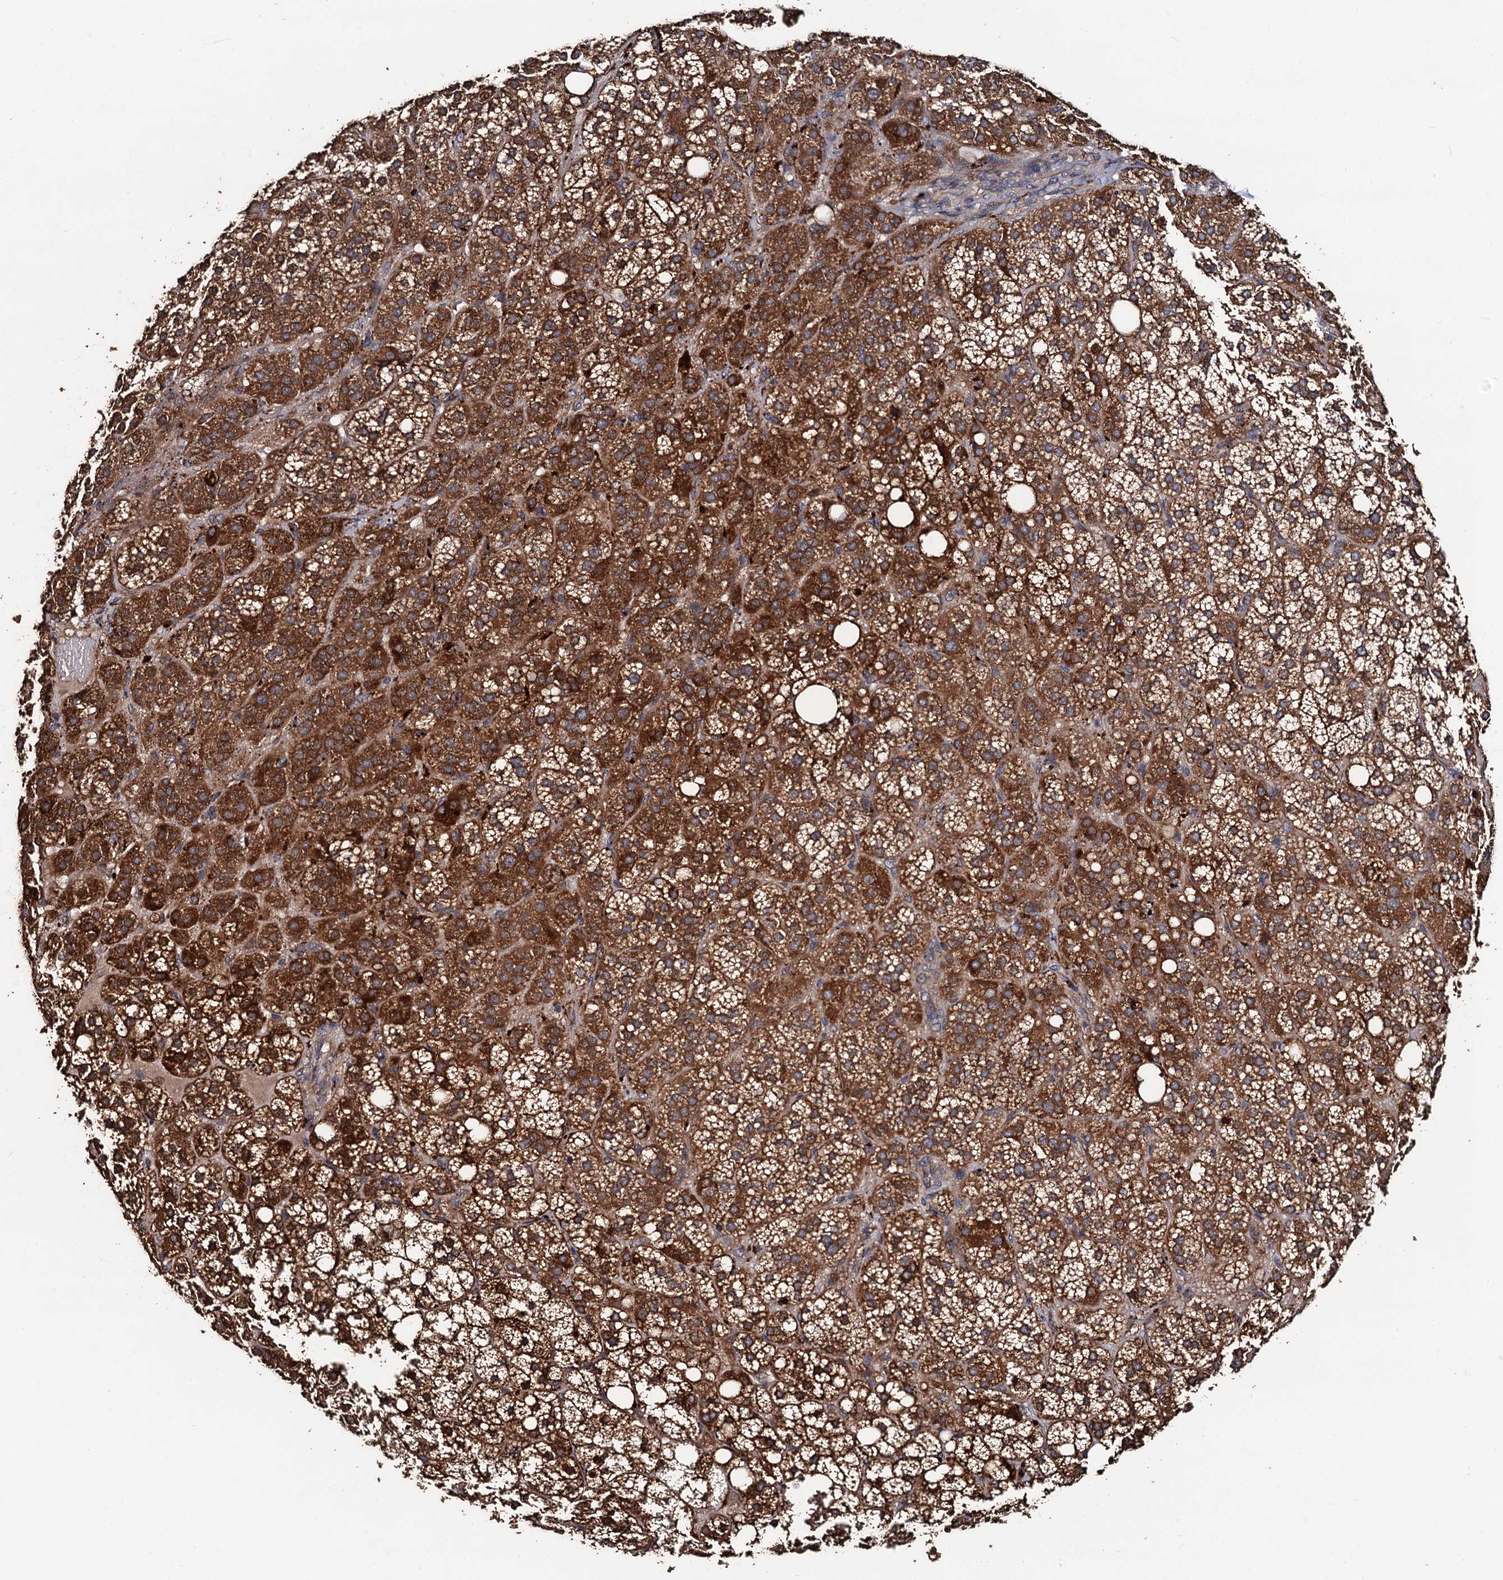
{"staining": {"intensity": "strong", "quantity": ">75%", "location": "cytoplasmic/membranous"}, "tissue": "adrenal gland", "cell_type": "Glandular cells", "image_type": "normal", "snomed": [{"axis": "morphology", "description": "Normal tissue, NOS"}, {"axis": "topography", "description": "Adrenal gland"}], "caption": "This histopathology image demonstrates immunohistochemistry (IHC) staining of benign adrenal gland, with high strong cytoplasmic/membranous staining in about >75% of glandular cells.", "gene": "PPTC7", "patient": {"sex": "female", "age": 59}}